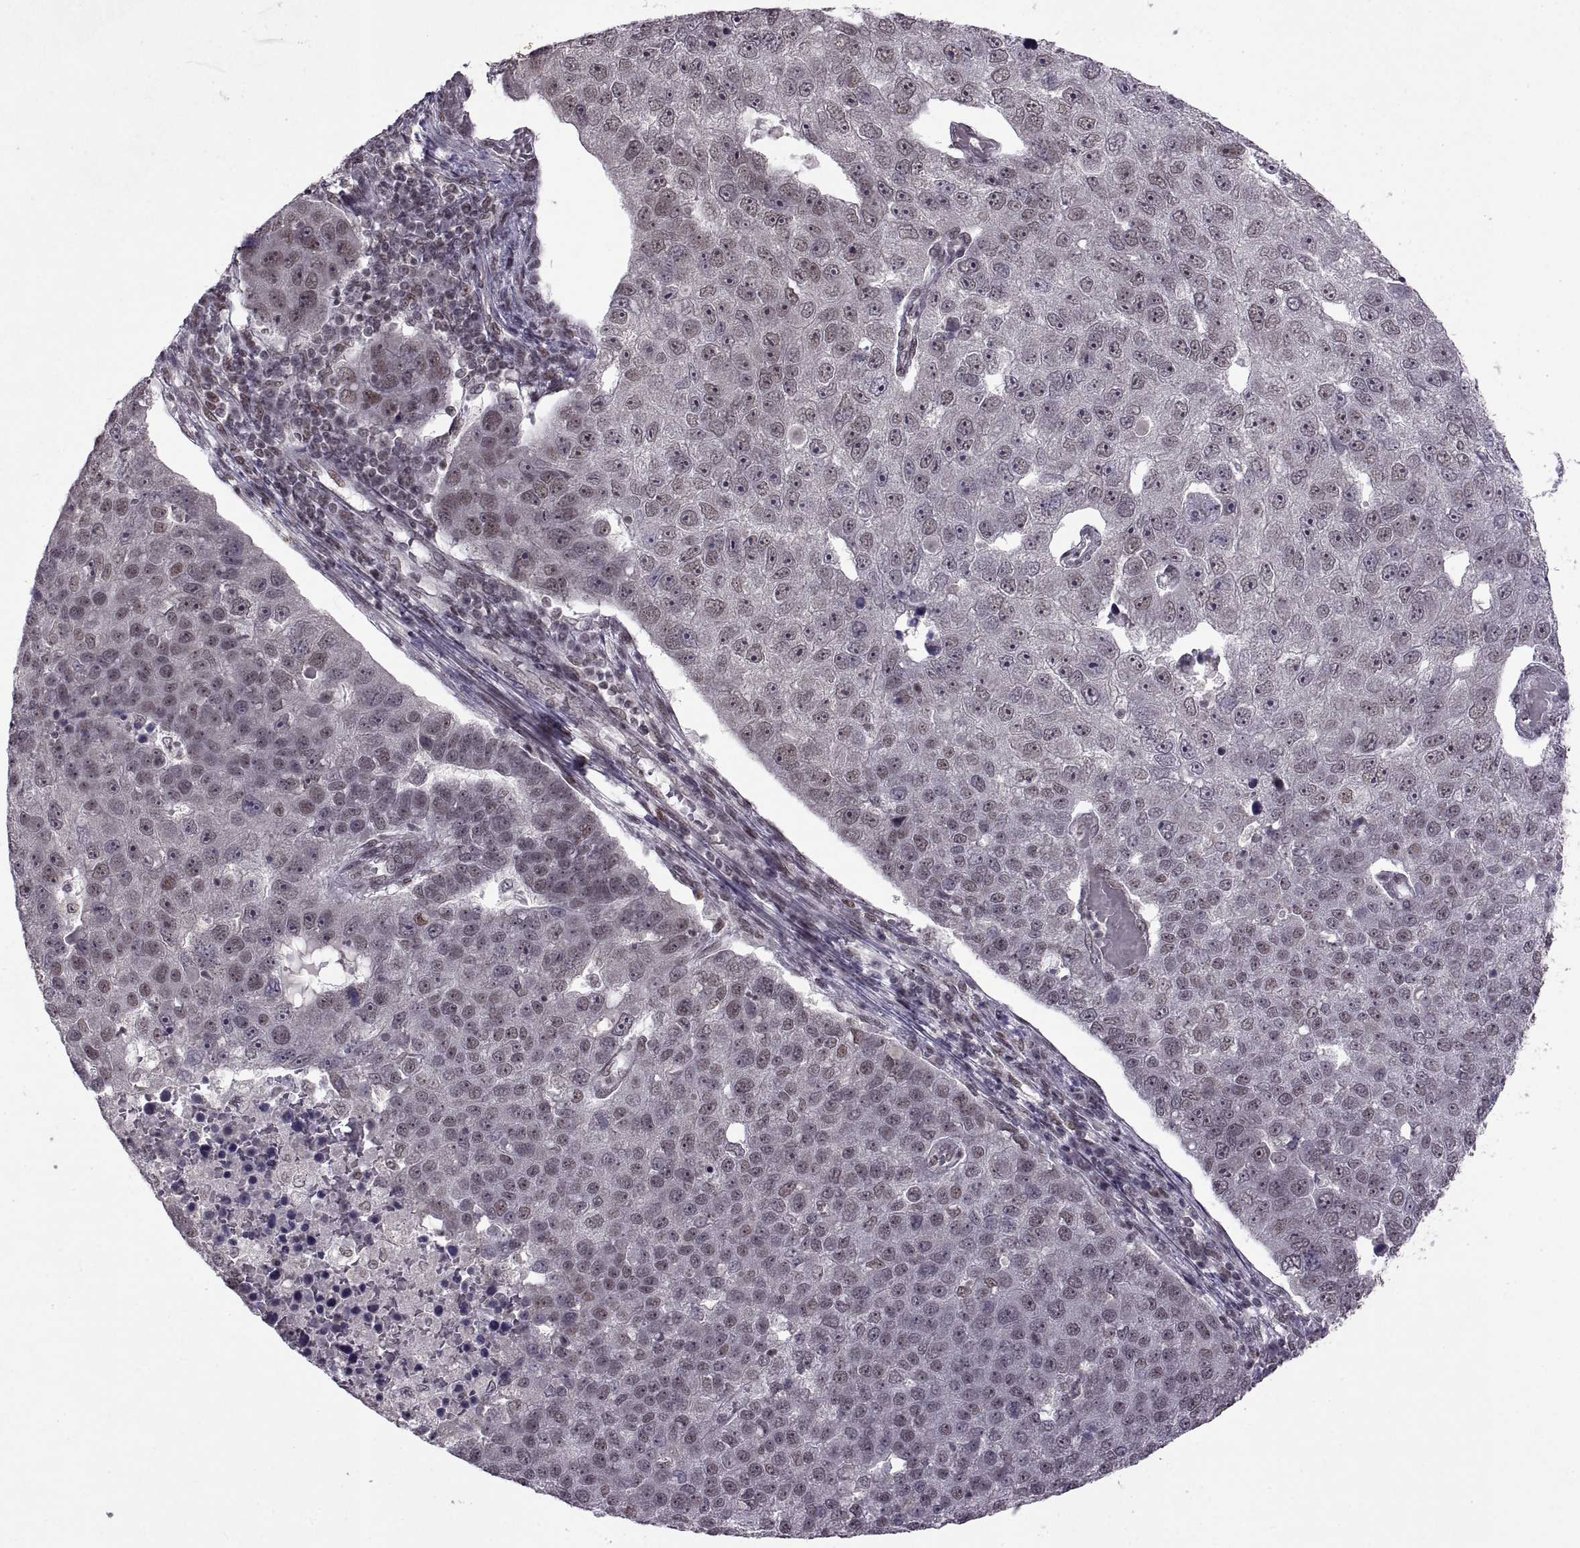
{"staining": {"intensity": "moderate", "quantity": "<25%", "location": "nuclear"}, "tissue": "pancreatic cancer", "cell_type": "Tumor cells", "image_type": "cancer", "snomed": [{"axis": "morphology", "description": "Adenocarcinoma, NOS"}, {"axis": "topography", "description": "Pancreas"}], "caption": "Protein expression analysis of human pancreatic cancer reveals moderate nuclear expression in about <25% of tumor cells. The staining was performed using DAB, with brown indicating positive protein expression. Nuclei are stained blue with hematoxylin.", "gene": "MT1E", "patient": {"sex": "female", "age": 61}}